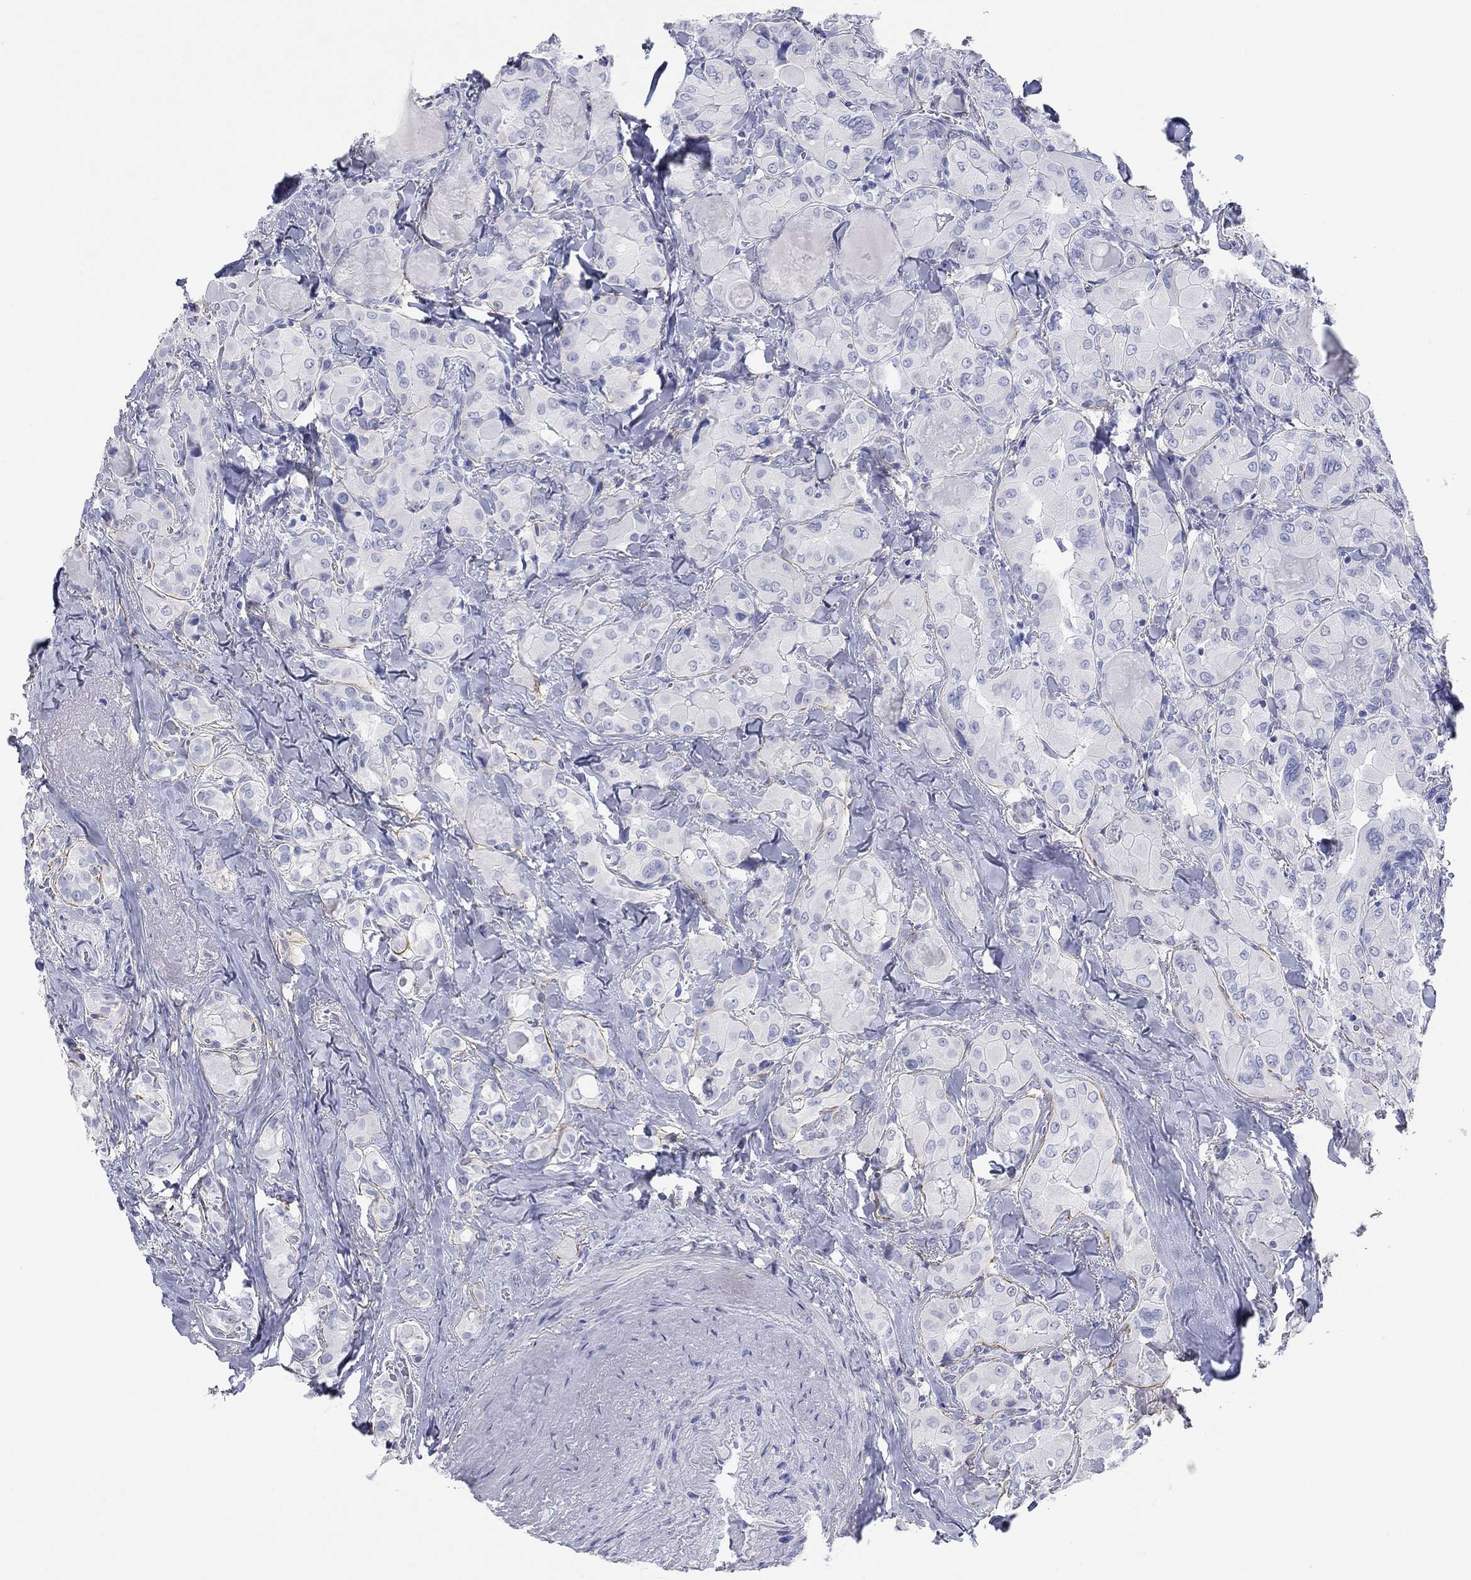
{"staining": {"intensity": "negative", "quantity": "none", "location": "none"}, "tissue": "thyroid cancer", "cell_type": "Tumor cells", "image_type": "cancer", "snomed": [{"axis": "morphology", "description": "Normal tissue, NOS"}, {"axis": "morphology", "description": "Papillary adenocarcinoma, NOS"}, {"axis": "topography", "description": "Thyroid gland"}], "caption": "Thyroid cancer was stained to show a protein in brown. There is no significant positivity in tumor cells.", "gene": "PDYN", "patient": {"sex": "female", "age": 66}}